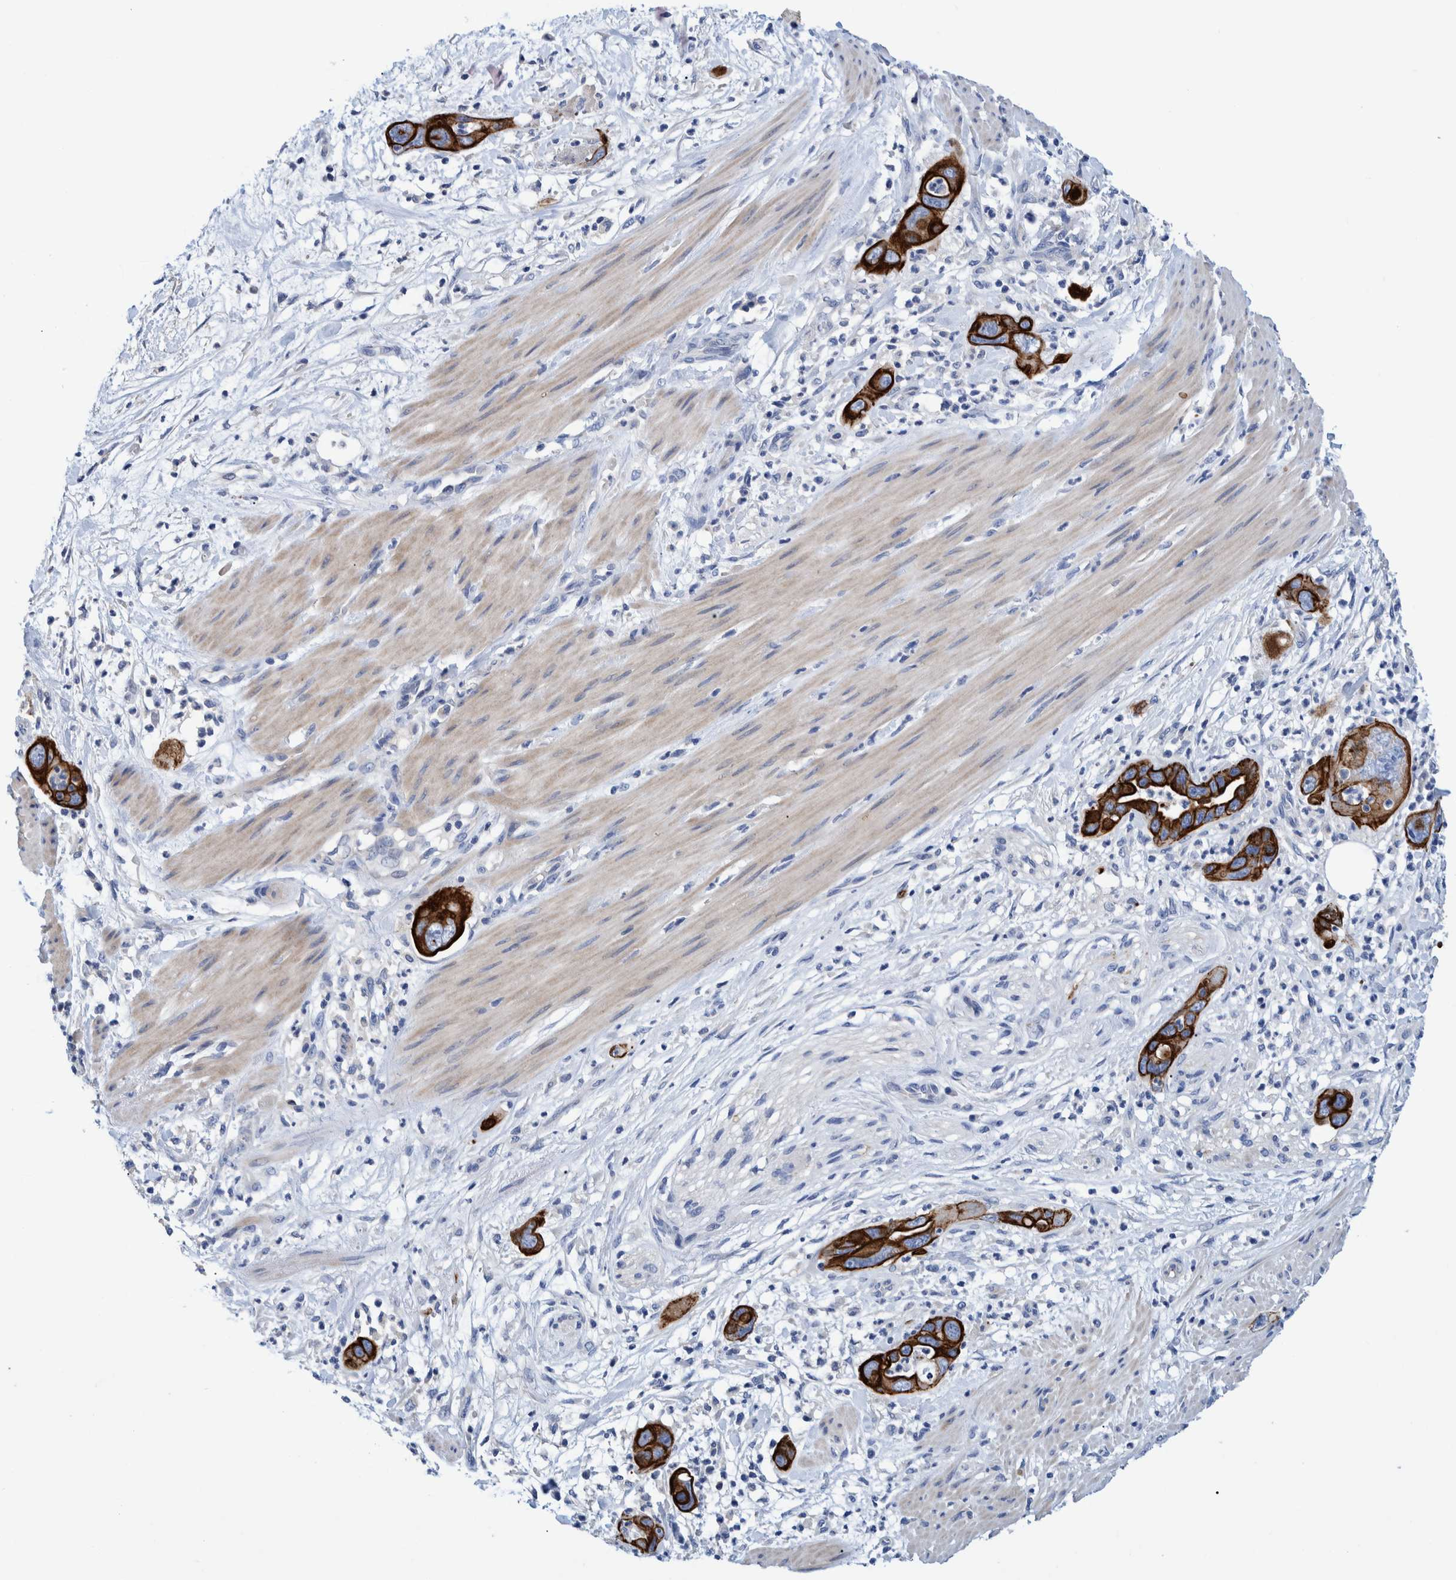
{"staining": {"intensity": "strong", "quantity": ">75%", "location": "cytoplasmic/membranous"}, "tissue": "pancreatic cancer", "cell_type": "Tumor cells", "image_type": "cancer", "snomed": [{"axis": "morphology", "description": "Adenocarcinoma, NOS"}, {"axis": "topography", "description": "Pancreas"}], "caption": "Pancreatic adenocarcinoma stained with a protein marker exhibits strong staining in tumor cells.", "gene": "MKS1", "patient": {"sex": "female", "age": 71}}